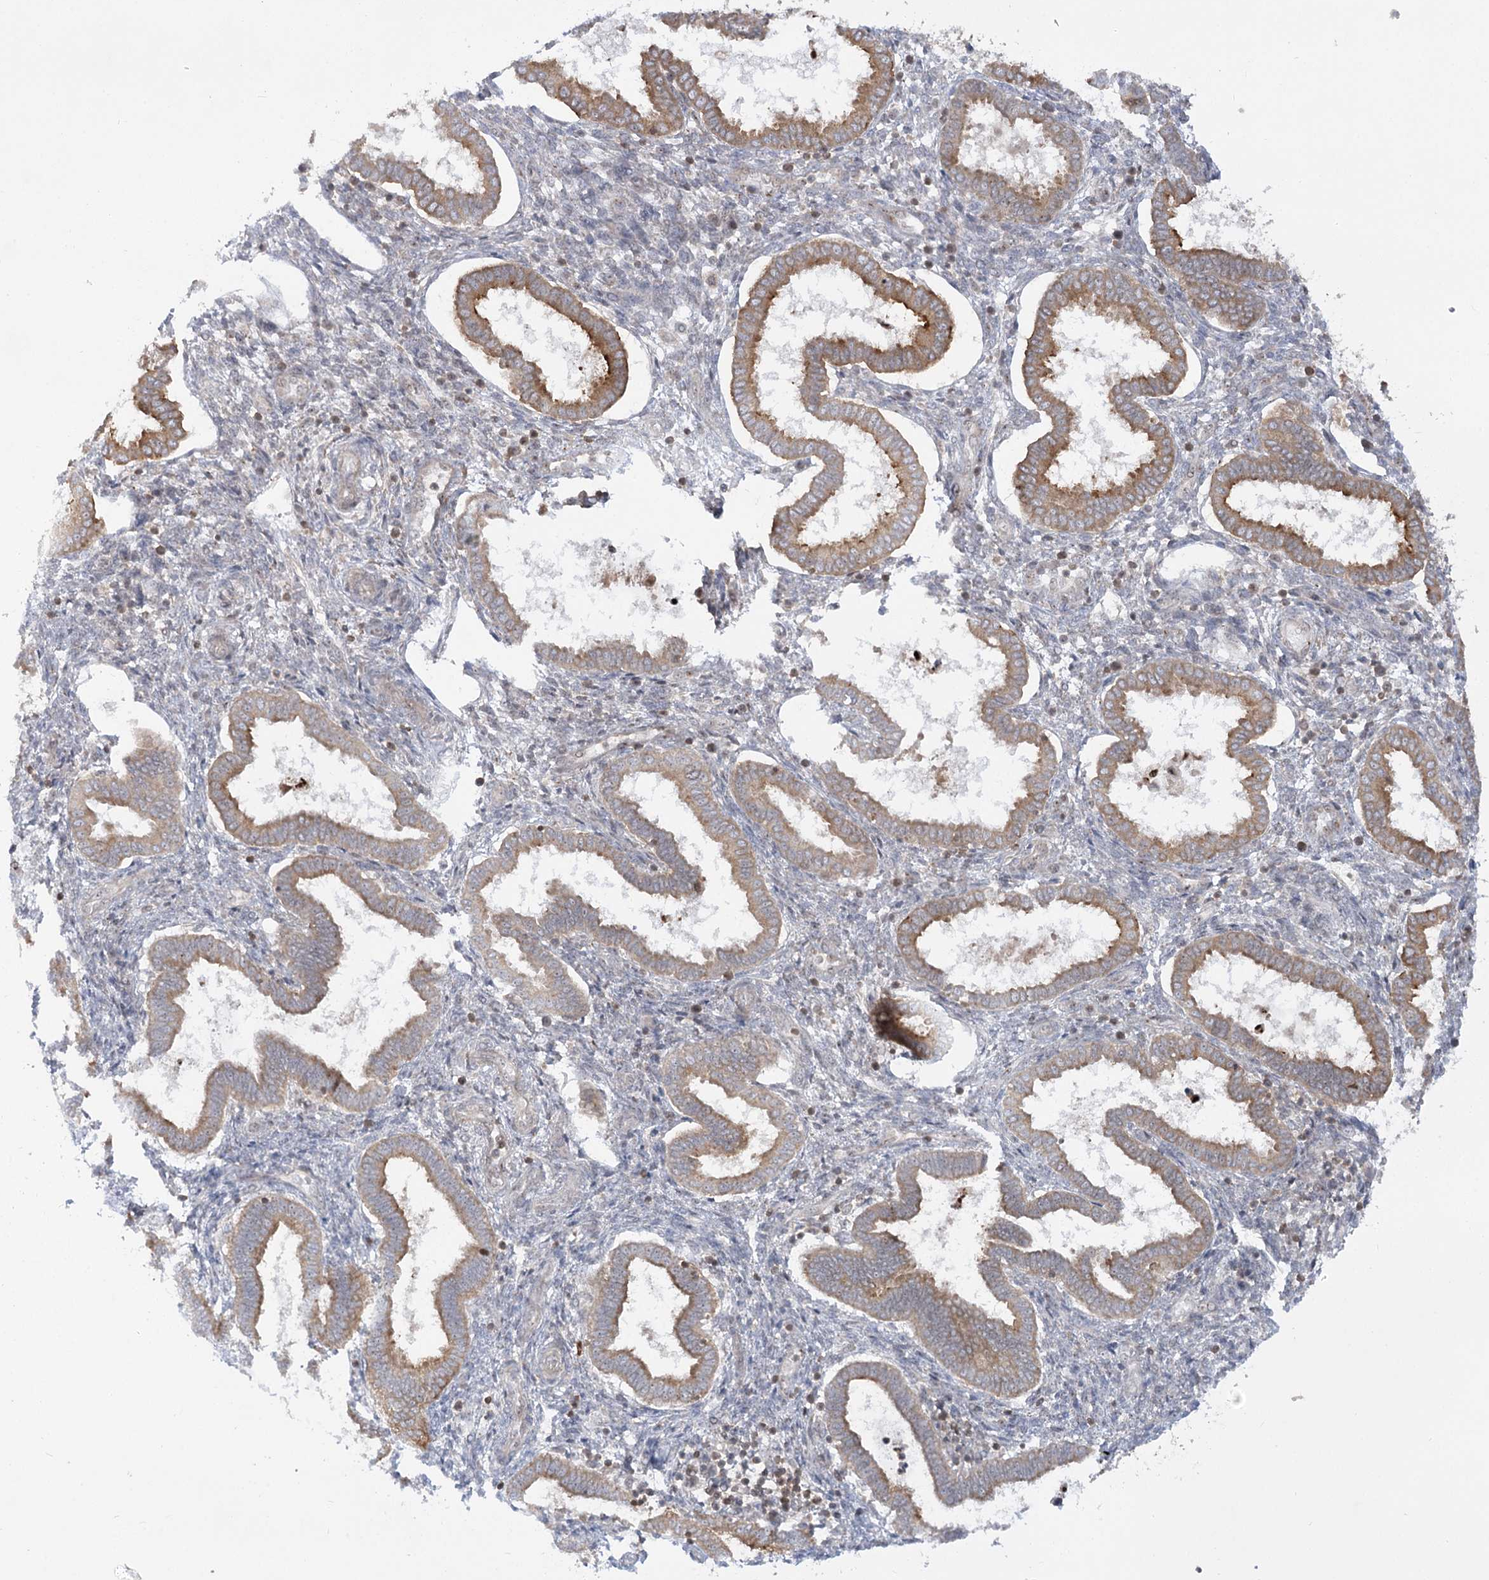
{"staining": {"intensity": "negative", "quantity": "none", "location": "none"}, "tissue": "endometrium", "cell_type": "Cells in endometrial stroma", "image_type": "normal", "snomed": [{"axis": "morphology", "description": "Normal tissue, NOS"}, {"axis": "topography", "description": "Endometrium"}], "caption": "DAB (3,3'-diaminobenzidine) immunohistochemical staining of unremarkable endometrium shows no significant positivity in cells in endometrial stroma. (Stains: DAB (3,3'-diaminobenzidine) immunohistochemistry (IHC) with hematoxylin counter stain, Microscopy: brightfield microscopy at high magnification).", "gene": "SYTL1", "patient": {"sex": "female", "age": 24}}